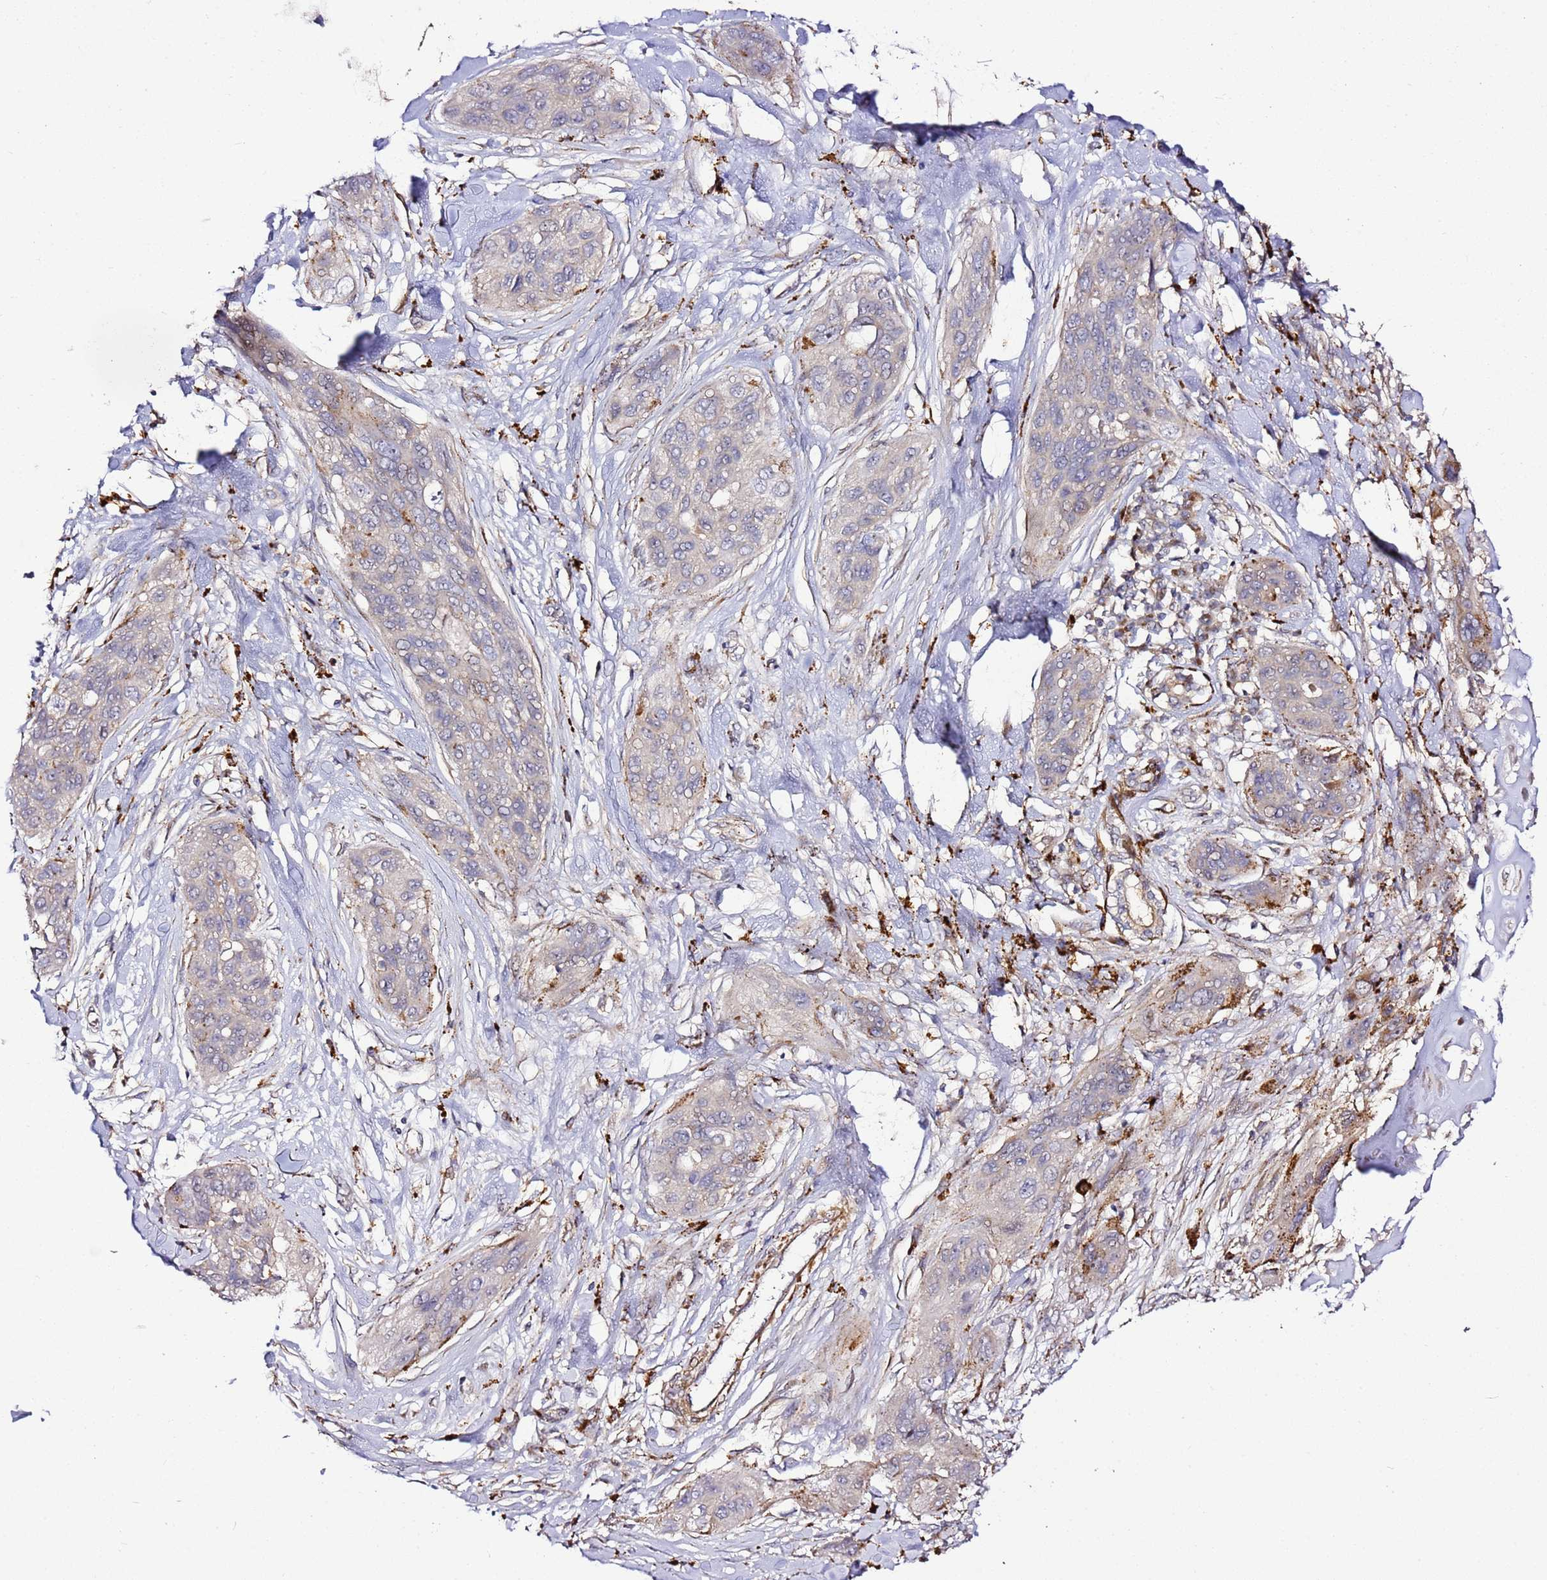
{"staining": {"intensity": "moderate", "quantity": "<25%", "location": "cytoplasmic/membranous"}, "tissue": "lung cancer", "cell_type": "Tumor cells", "image_type": "cancer", "snomed": [{"axis": "morphology", "description": "Squamous cell carcinoma, NOS"}, {"axis": "topography", "description": "Lung"}], "caption": "A brown stain highlights moderate cytoplasmic/membranous expression of a protein in human lung cancer (squamous cell carcinoma) tumor cells. Using DAB (3,3'-diaminobenzidine) (brown) and hematoxylin (blue) stains, captured at high magnification using brightfield microscopy.", "gene": "PVRIG", "patient": {"sex": "female", "age": 70}}